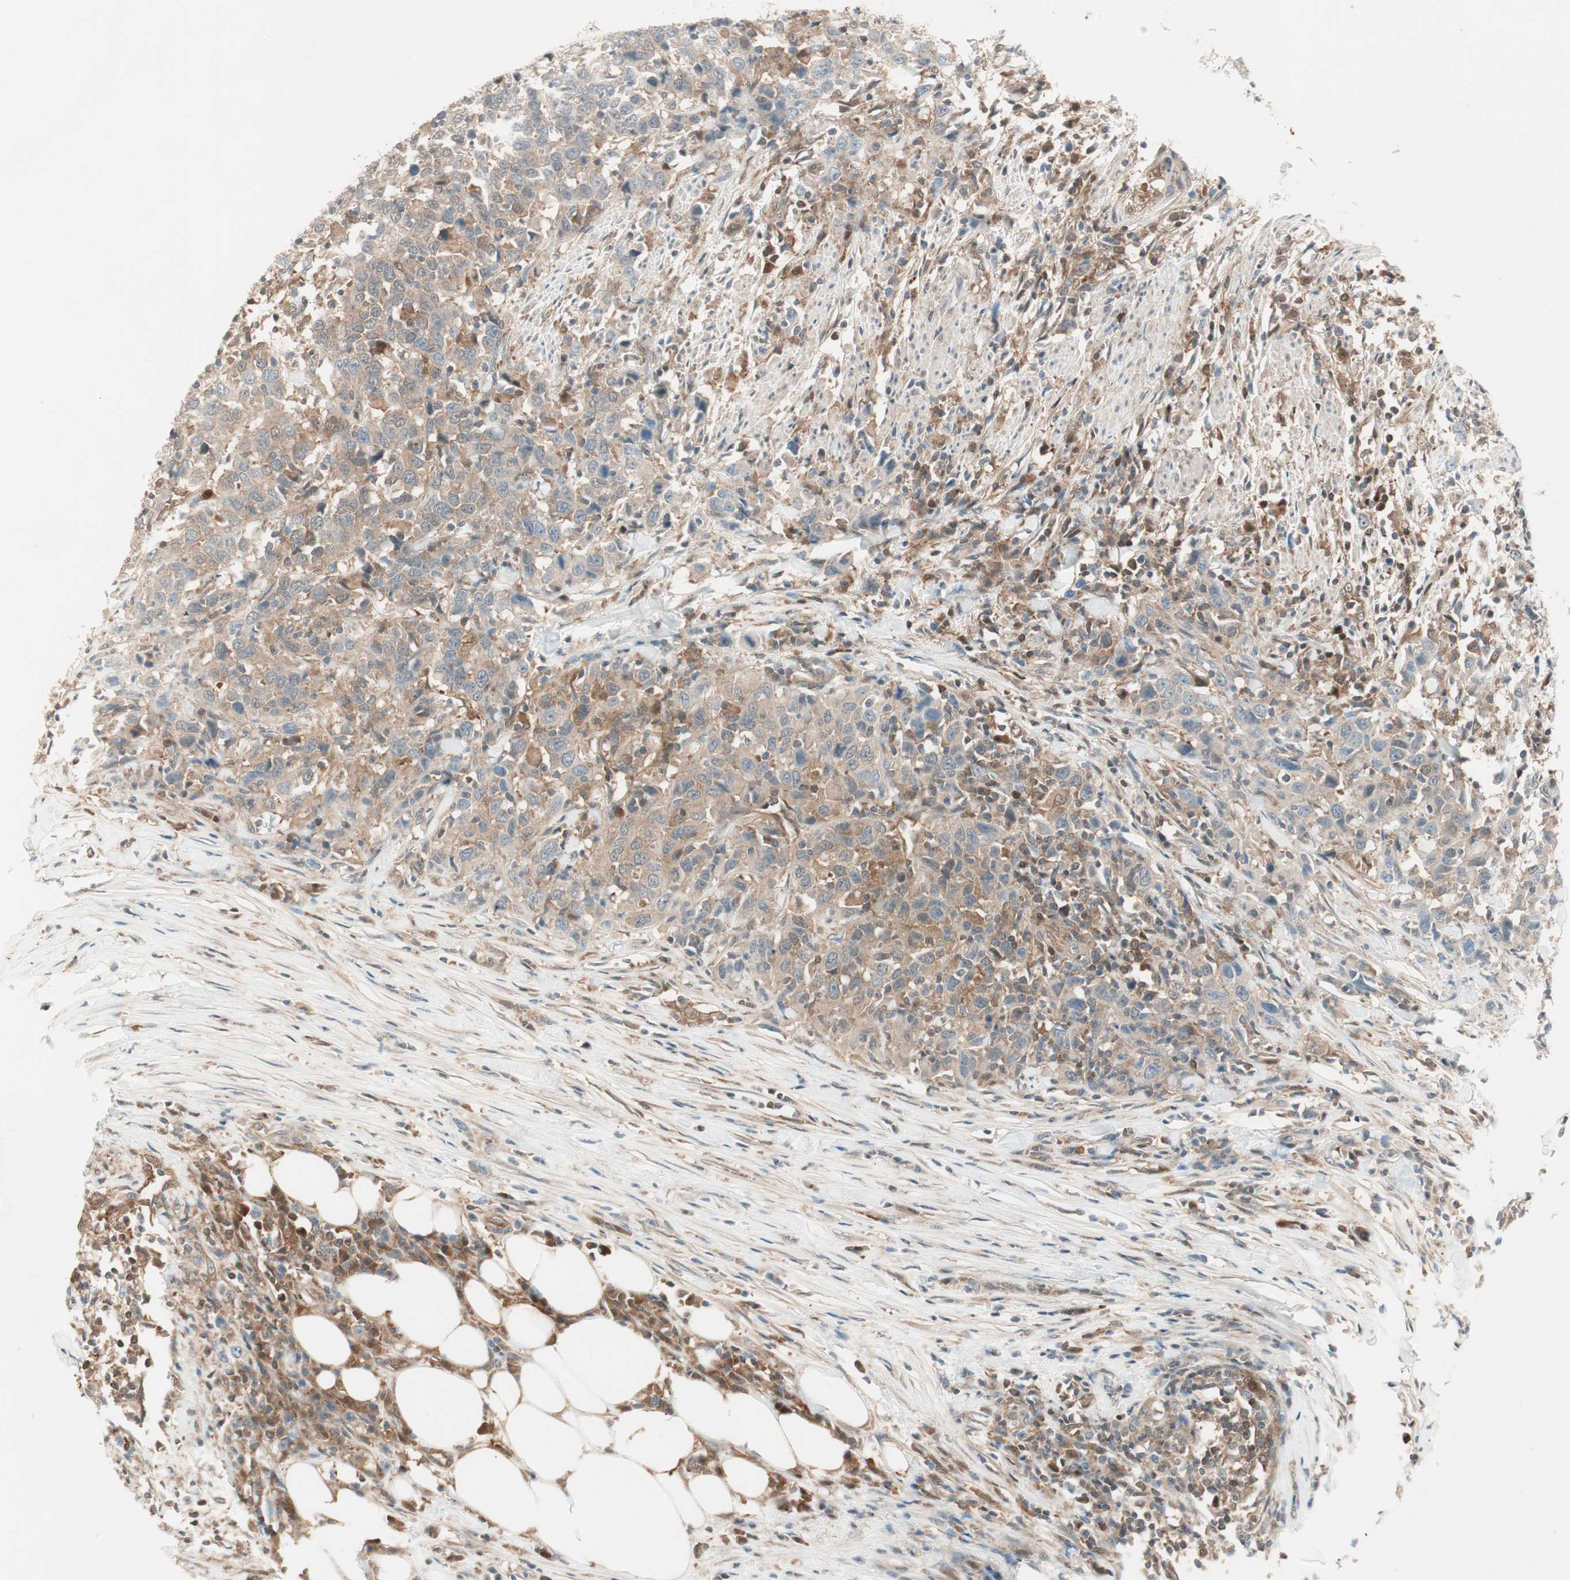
{"staining": {"intensity": "moderate", "quantity": ">75%", "location": "cytoplasmic/membranous"}, "tissue": "urothelial cancer", "cell_type": "Tumor cells", "image_type": "cancer", "snomed": [{"axis": "morphology", "description": "Urothelial carcinoma, High grade"}, {"axis": "topography", "description": "Urinary bladder"}], "caption": "Tumor cells reveal moderate cytoplasmic/membranous expression in approximately >75% of cells in urothelial cancer. (DAB IHC, brown staining for protein, blue staining for nuclei).", "gene": "GALT", "patient": {"sex": "male", "age": 61}}